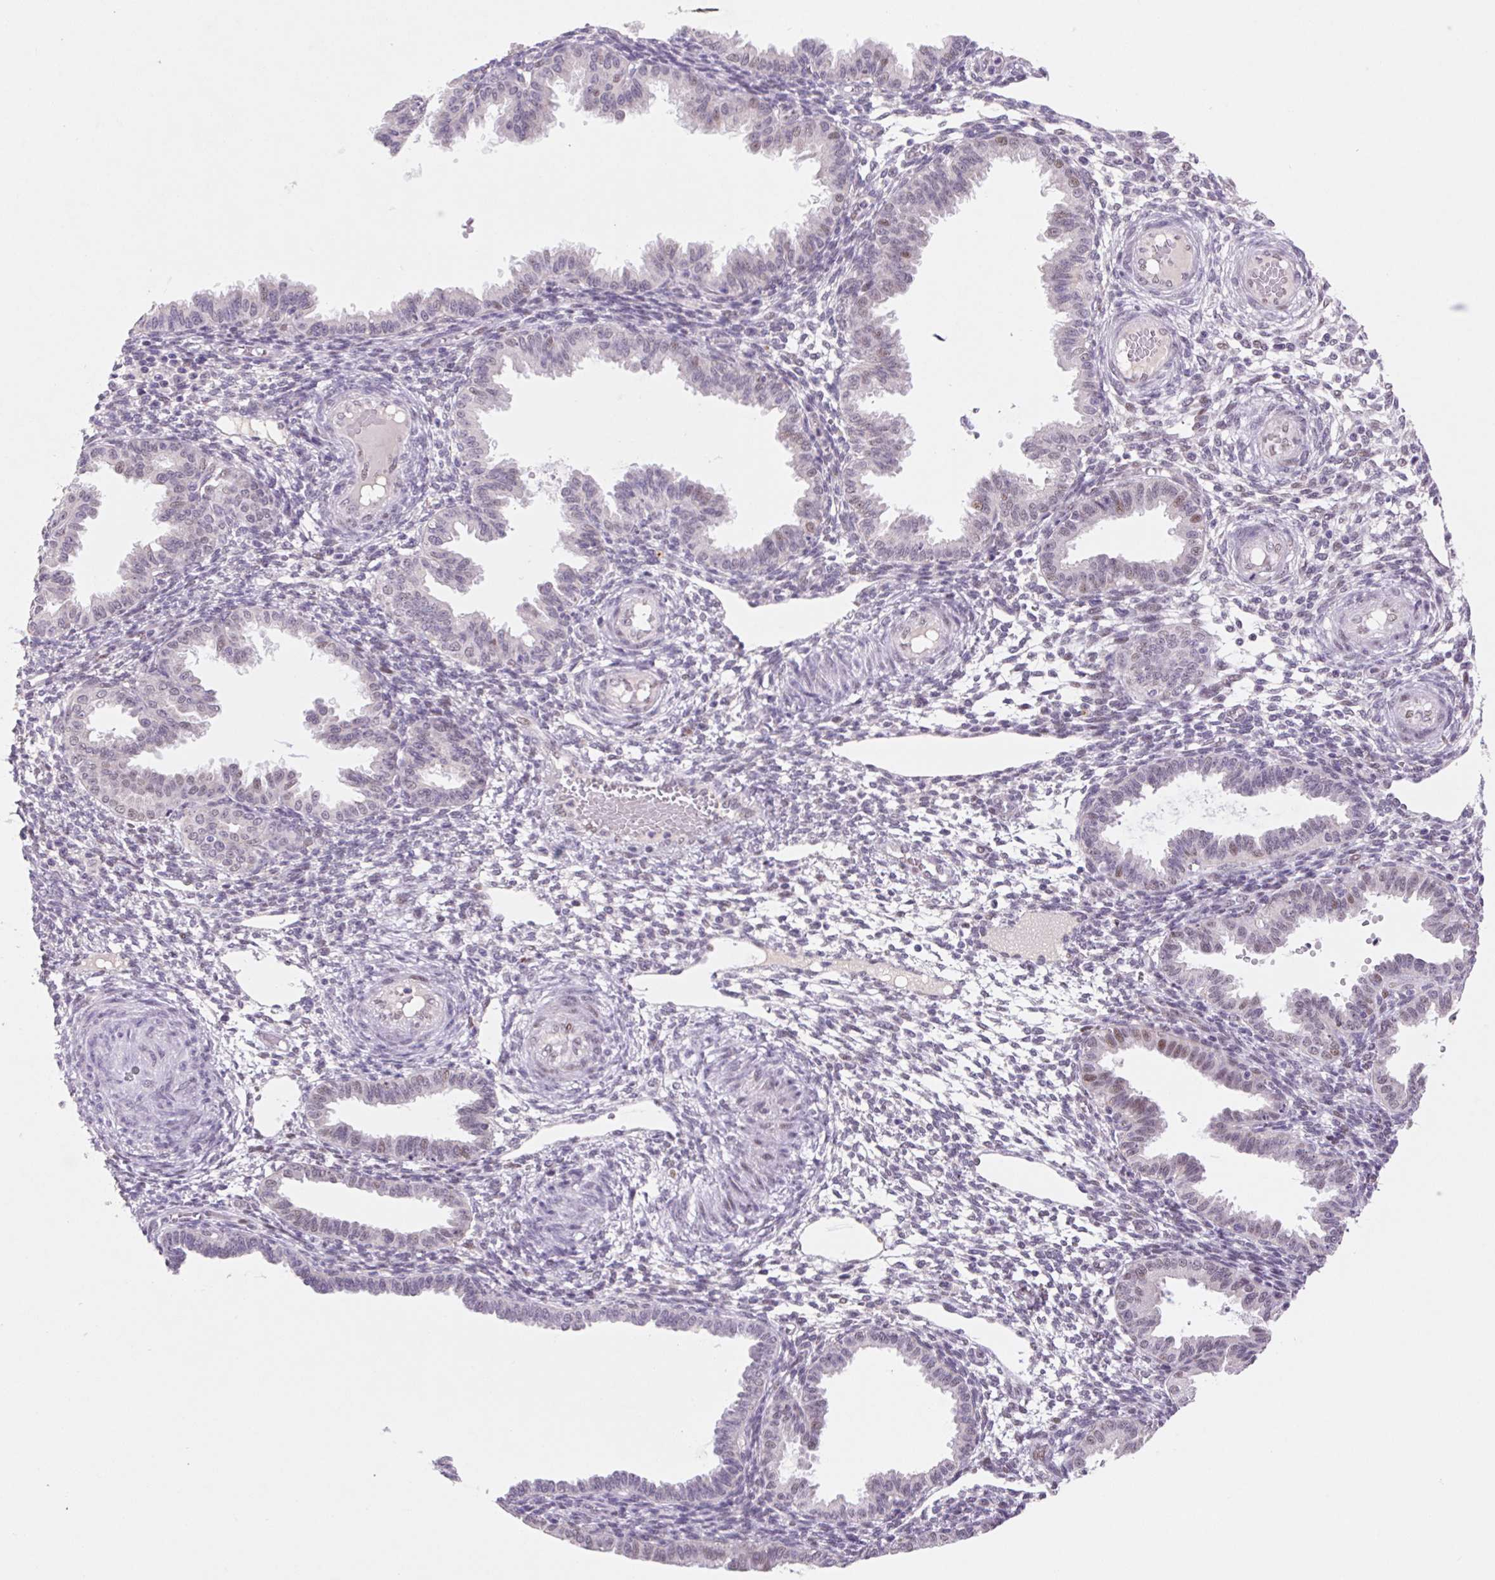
{"staining": {"intensity": "negative", "quantity": "none", "location": "none"}, "tissue": "endometrium", "cell_type": "Cells in endometrial stroma", "image_type": "normal", "snomed": [{"axis": "morphology", "description": "Normal tissue, NOS"}, {"axis": "topography", "description": "Endometrium"}], "caption": "Endometrium stained for a protein using immunohistochemistry (IHC) shows no expression cells in endometrial stroma.", "gene": "DPPA5", "patient": {"sex": "female", "age": 33}}